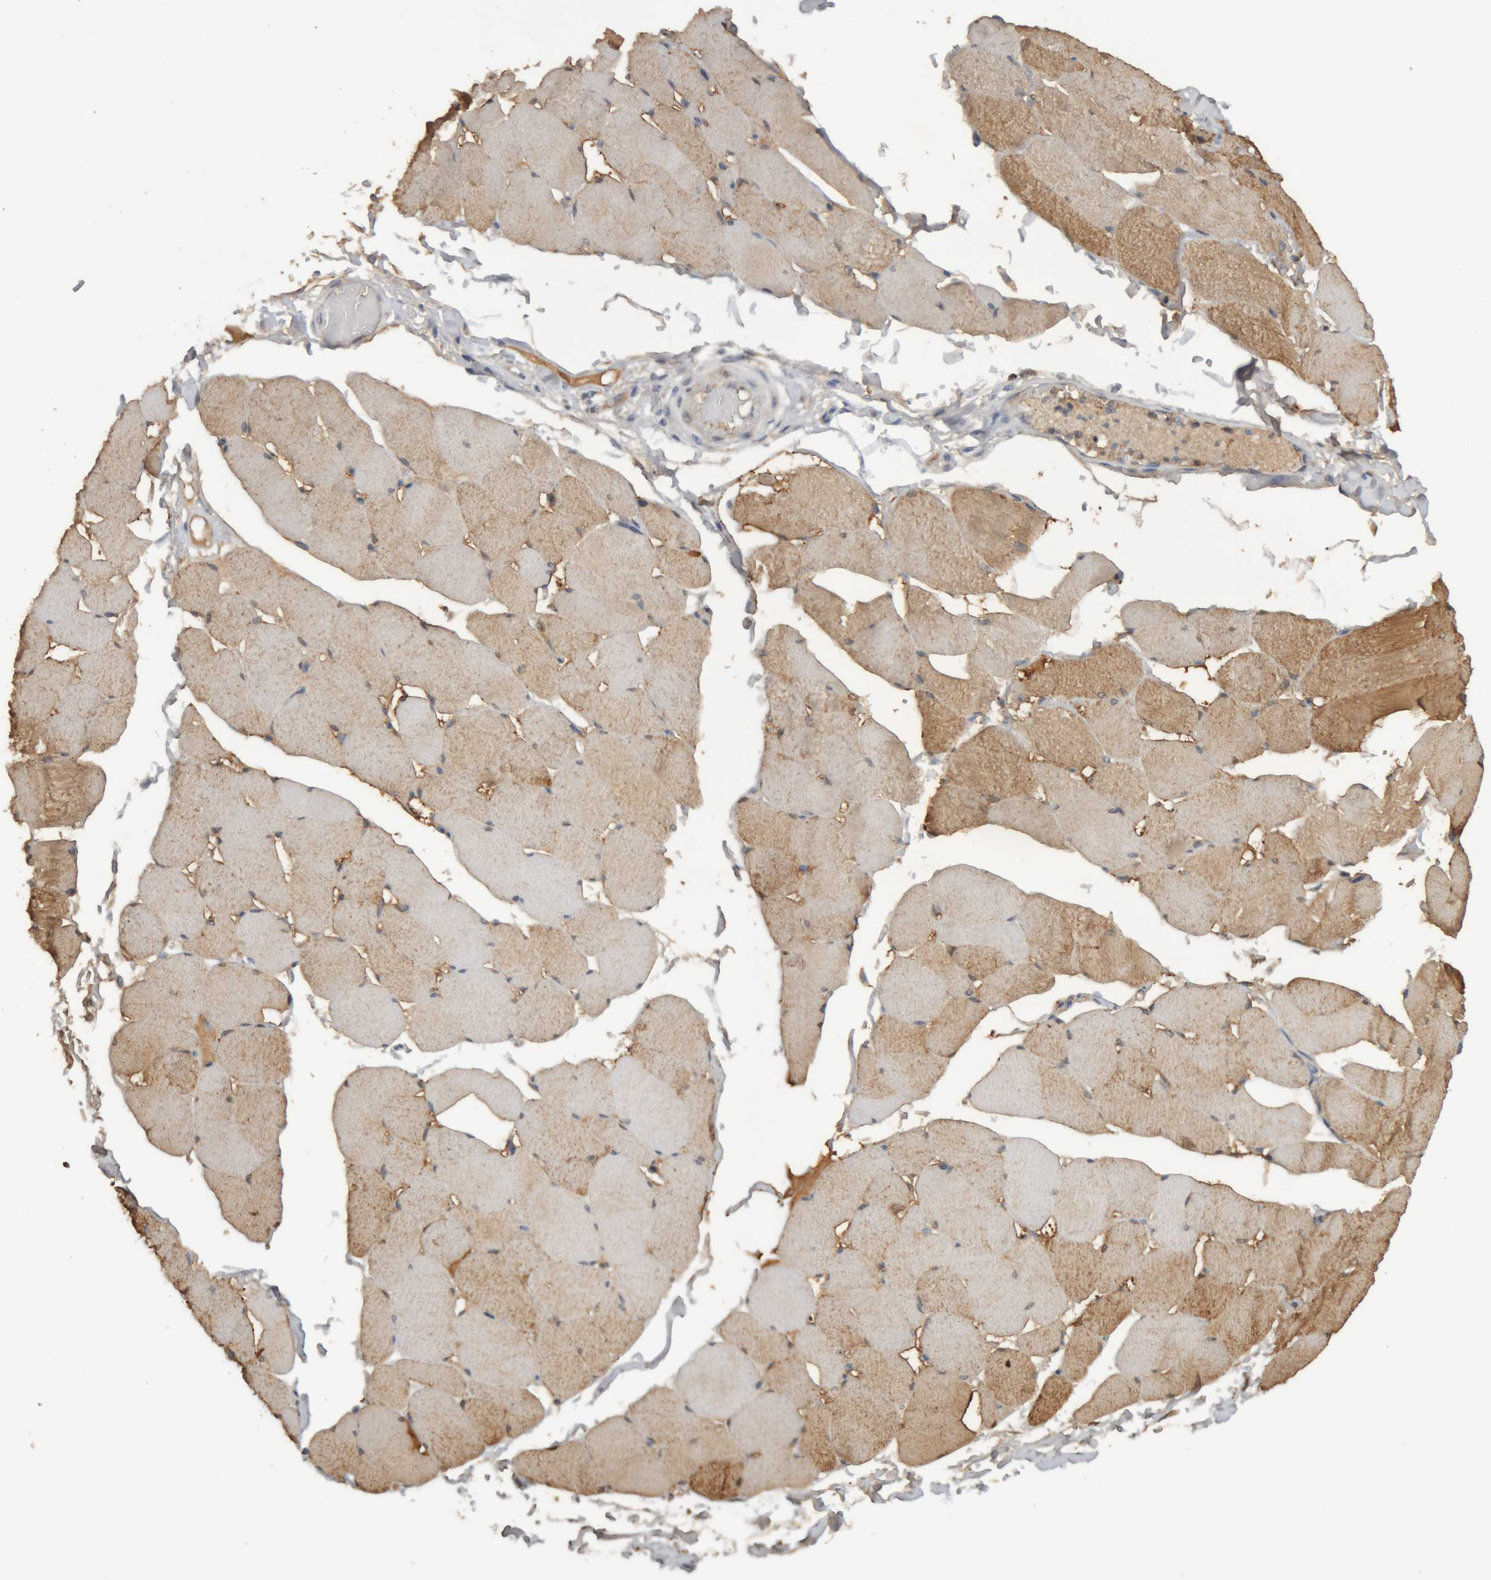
{"staining": {"intensity": "moderate", "quantity": "25%-75%", "location": "cytoplasmic/membranous"}, "tissue": "skeletal muscle", "cell_type": "Myocytes", "image_type": "normal", "snomed": [{"axis": "morphology", "description": "Normal tissue, NOS"}, {"axis": "topography", "description": "Skin"}, {"axis": "topography", "description": "Skeletal muscle"}], "caption": "Skeletal muscle stained for a protein displays moderate cytoplasmic/membranous positivity in myocytes. (Stains: DAB (3,3'-diaminobenzidine) in brown, nuclei in blue, Microscopy: brightfield microscopy at high magnification).", "gene": "TMED7", "patient": {"sex": "male", "age": 83}}